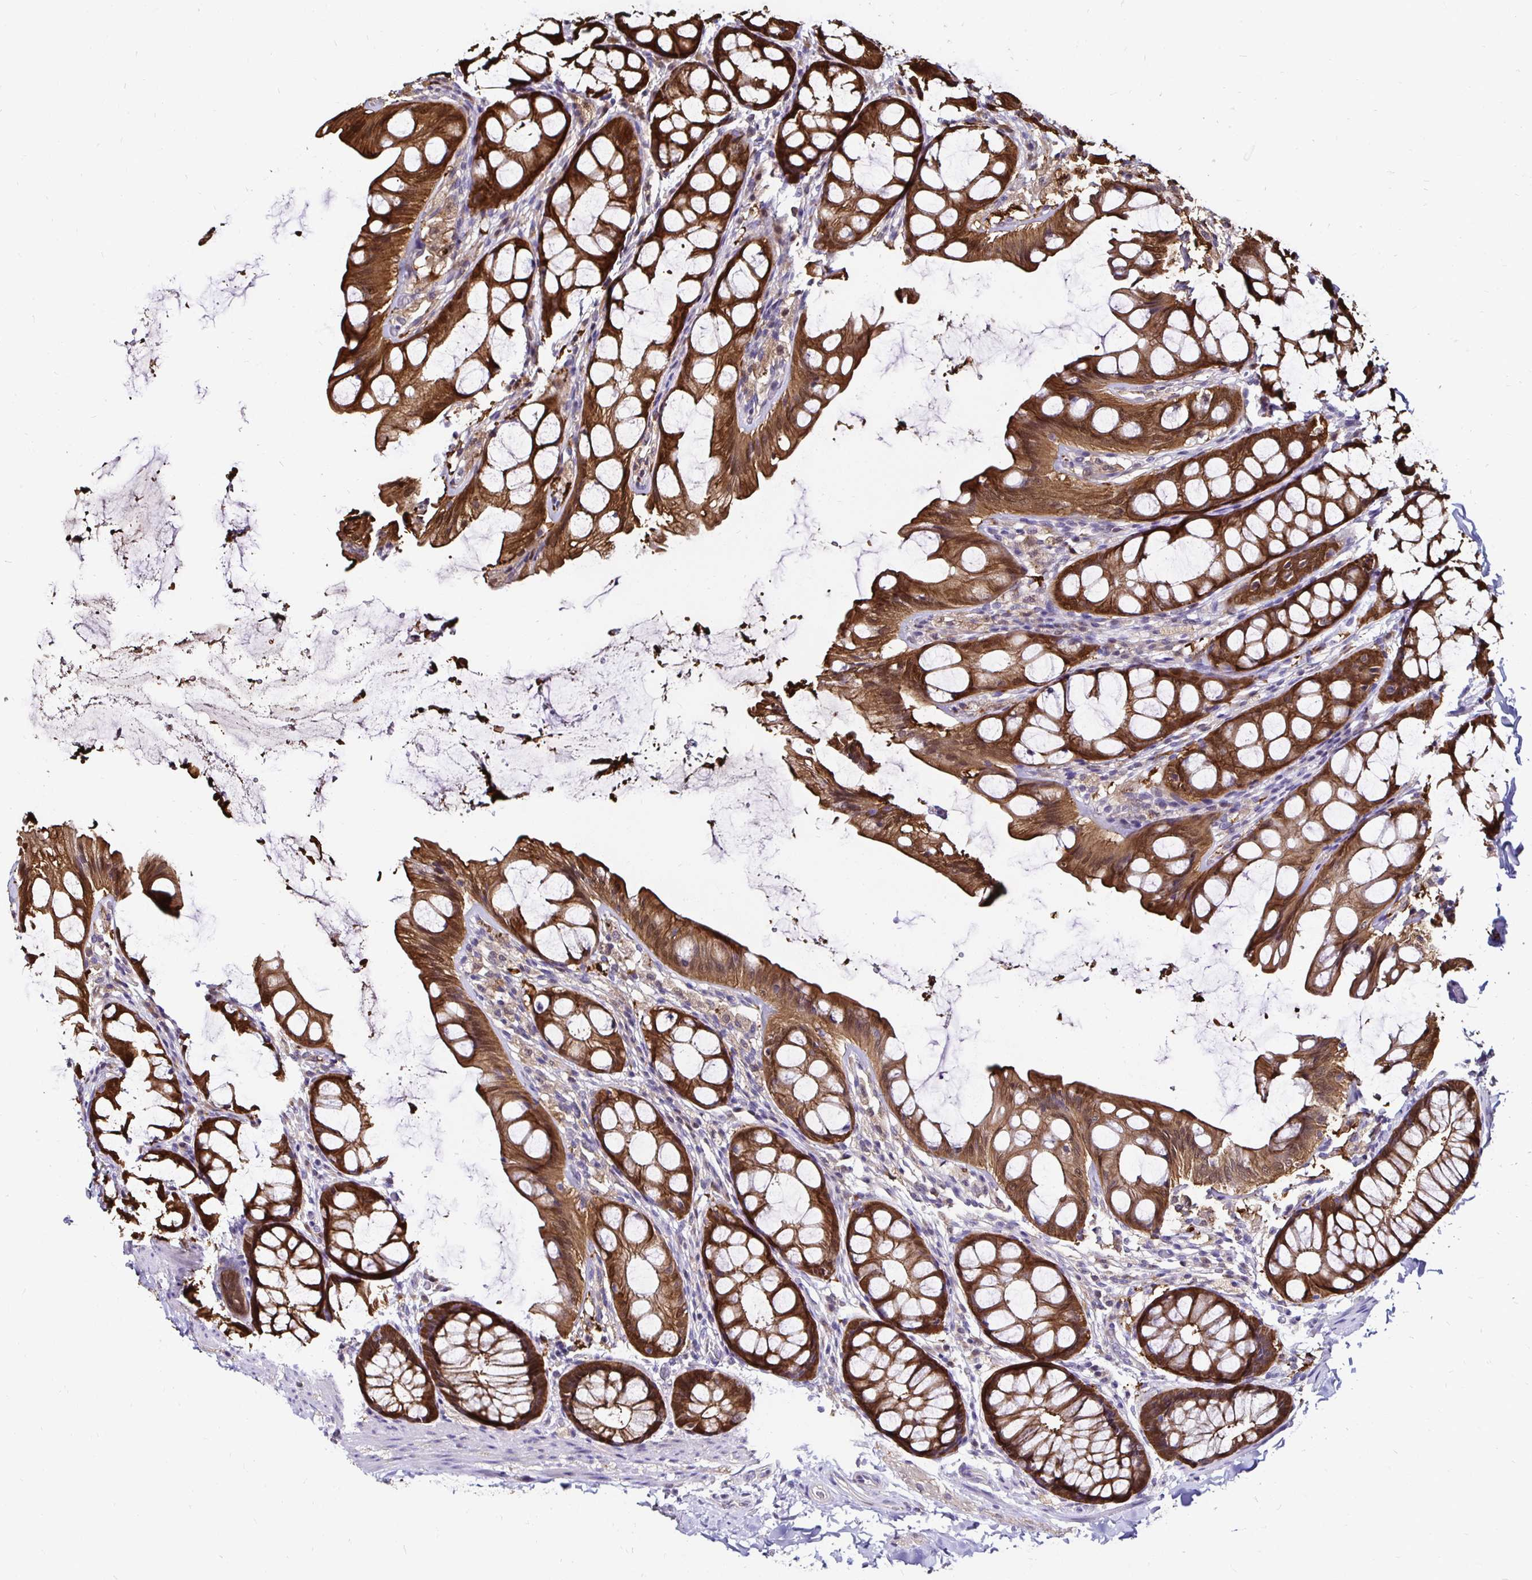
{"staining": {"intensity": "negative", "quantity": "none", "location": "none"}, "tissue": "colon", "cell_type": "Endothelial cells", "image_type": "normal", "snomed": [{"axis": "morphology", "description": "Normal tissue, NOS"}, {"axis": "topography", "description": "Colon"}], "caption": "IHC of benign human colon displays no expression in endothelial cells.", "gene": "TXN", "patient": {"sex": "male", "age": 47}}